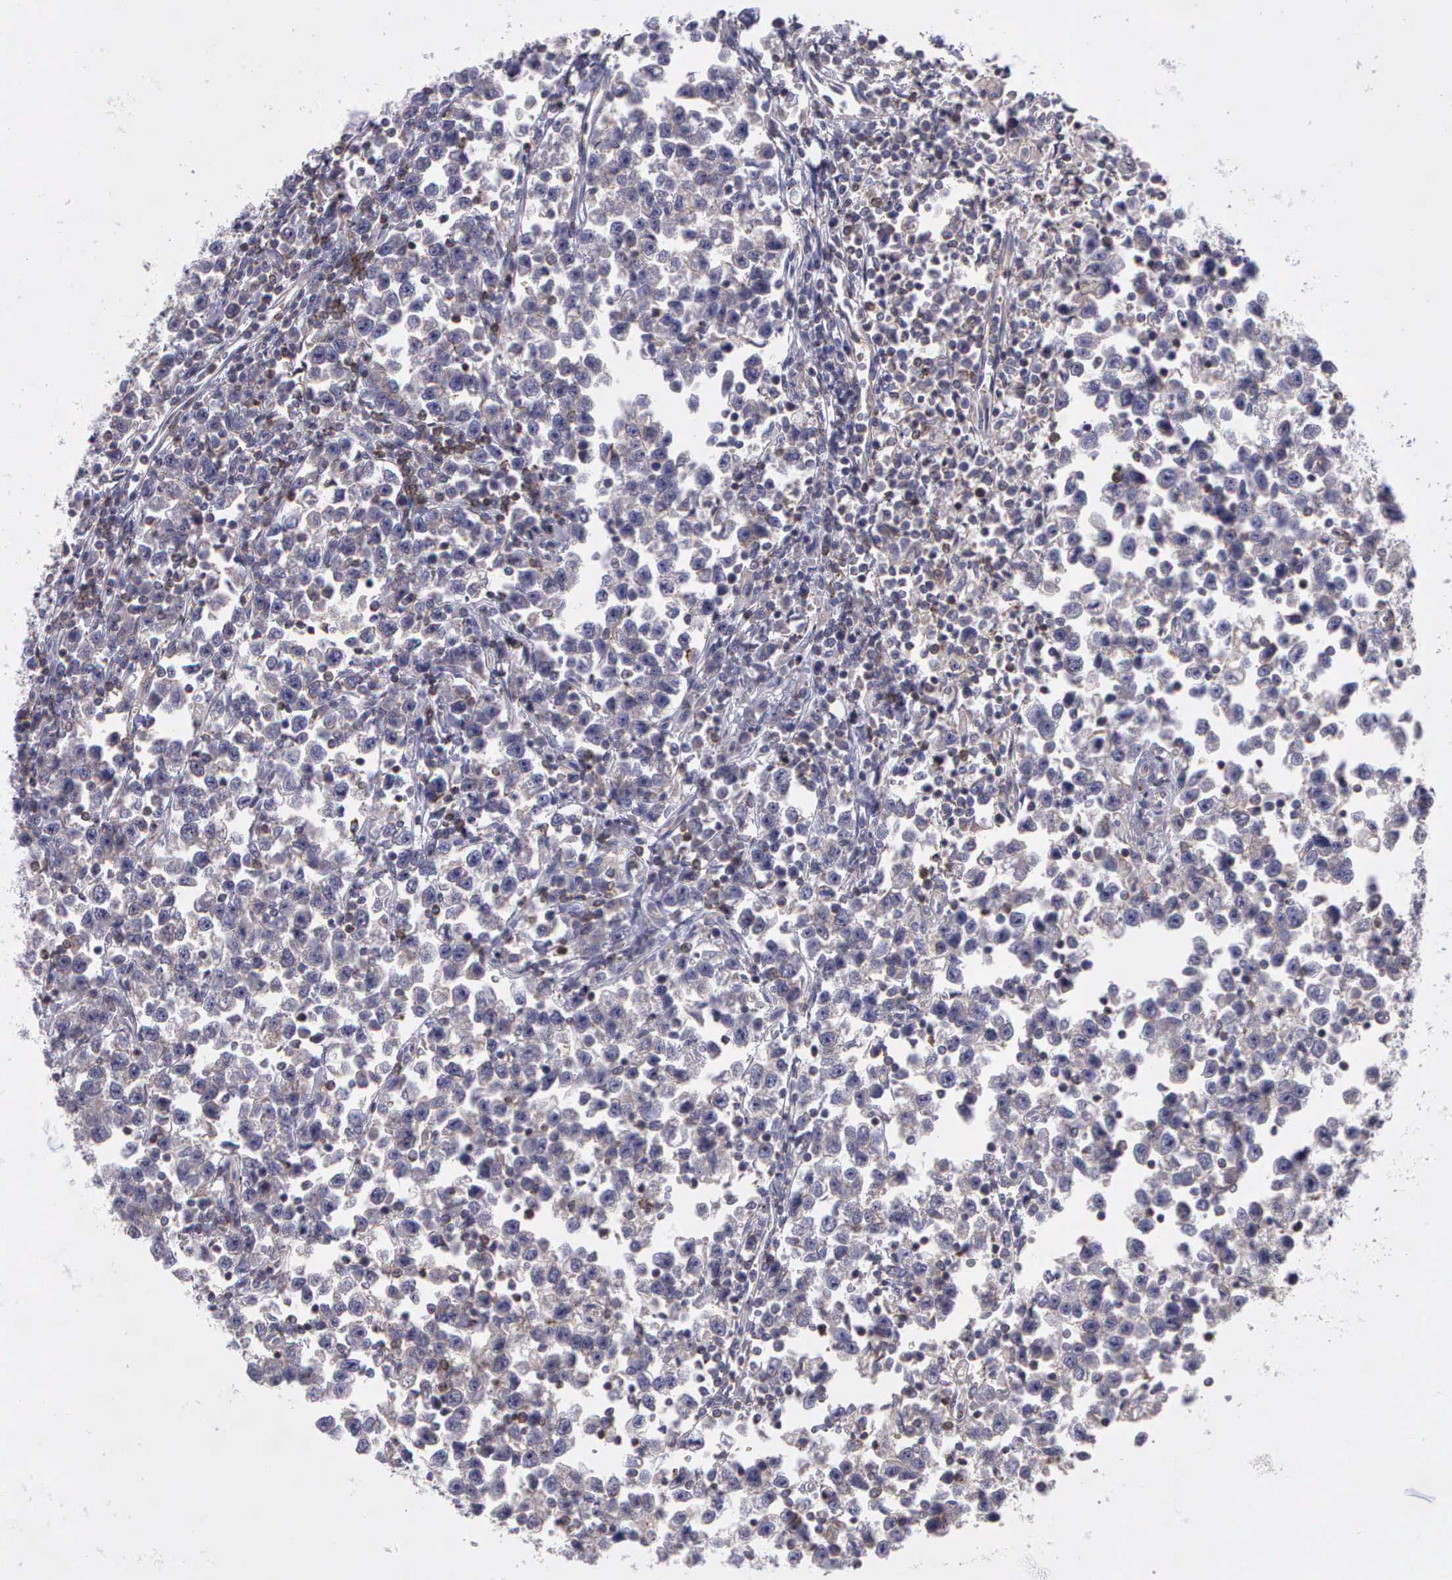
{"staining": {"intensity": "negative", "quantity": "none", "location": "none"}, "tissue": "testis cancer", "cell_type": "Tumor cells", "image_type": "cancer", "snomed": [{"axis": "morphology", "description": "Seminoma, NOS"}, {"axis": "topography", "description": "Testis"}], "caption": "A high-resolution micrograph shows immunohistochemistry (IHC) staining of testis cancer (seminoma), which demonstrates no significant positivity in tumor cells. The staining was performed using DAB (3,3'-diaminobenzidine) to visualize the protein expression in brown, while the nuclei were stained in blue with hematoxylin (Magnification: 20x).", "gene": "MICAL3", "patient": {"sex": "male", "age": 43}}